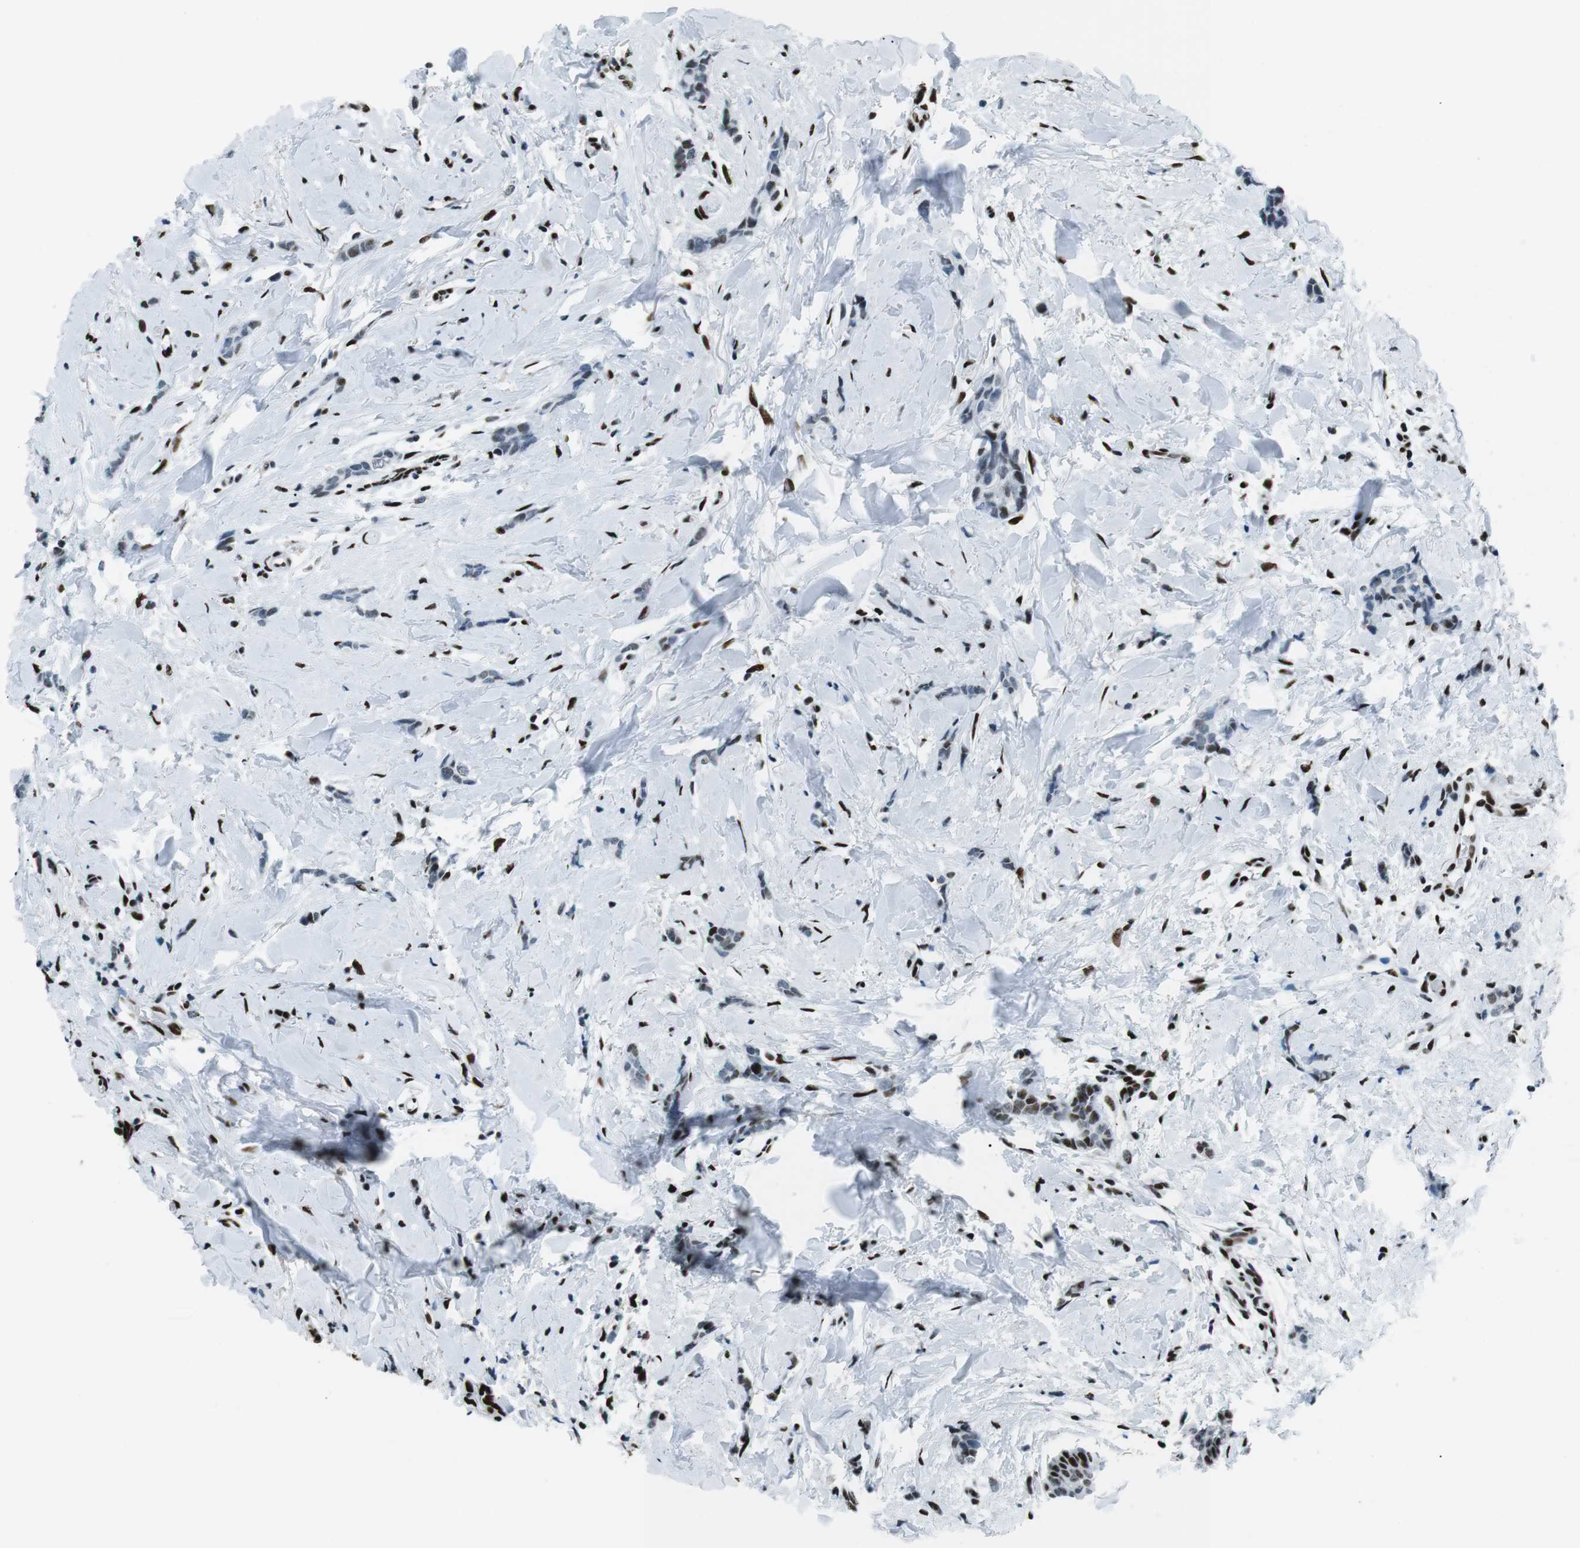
{"staining": {"intensity": "moderate", "quantity": "<25%", "location": "nuclear"}, "tissue": "breast cancer", "cell_type": "Tumor cells", "image_type": "cancer", "snomed": [{"axis": "morphology", "description": "Lobular carcinoma"}, {"axis": "topography", "description": "Skin"}, {"axis": "topography", "description": "Breast"}], "caption": "Protein staining of lobular carcinoma (breast) tissue displays moderate nuclear expression in about <25% of tumor cells. The staining is performed using DAB brown chromogen to label protein expression. The nuclei are counter-stained blue using hematoxylin.", "gene": "PML", "patient": {"sex": "female", "age": 46}}